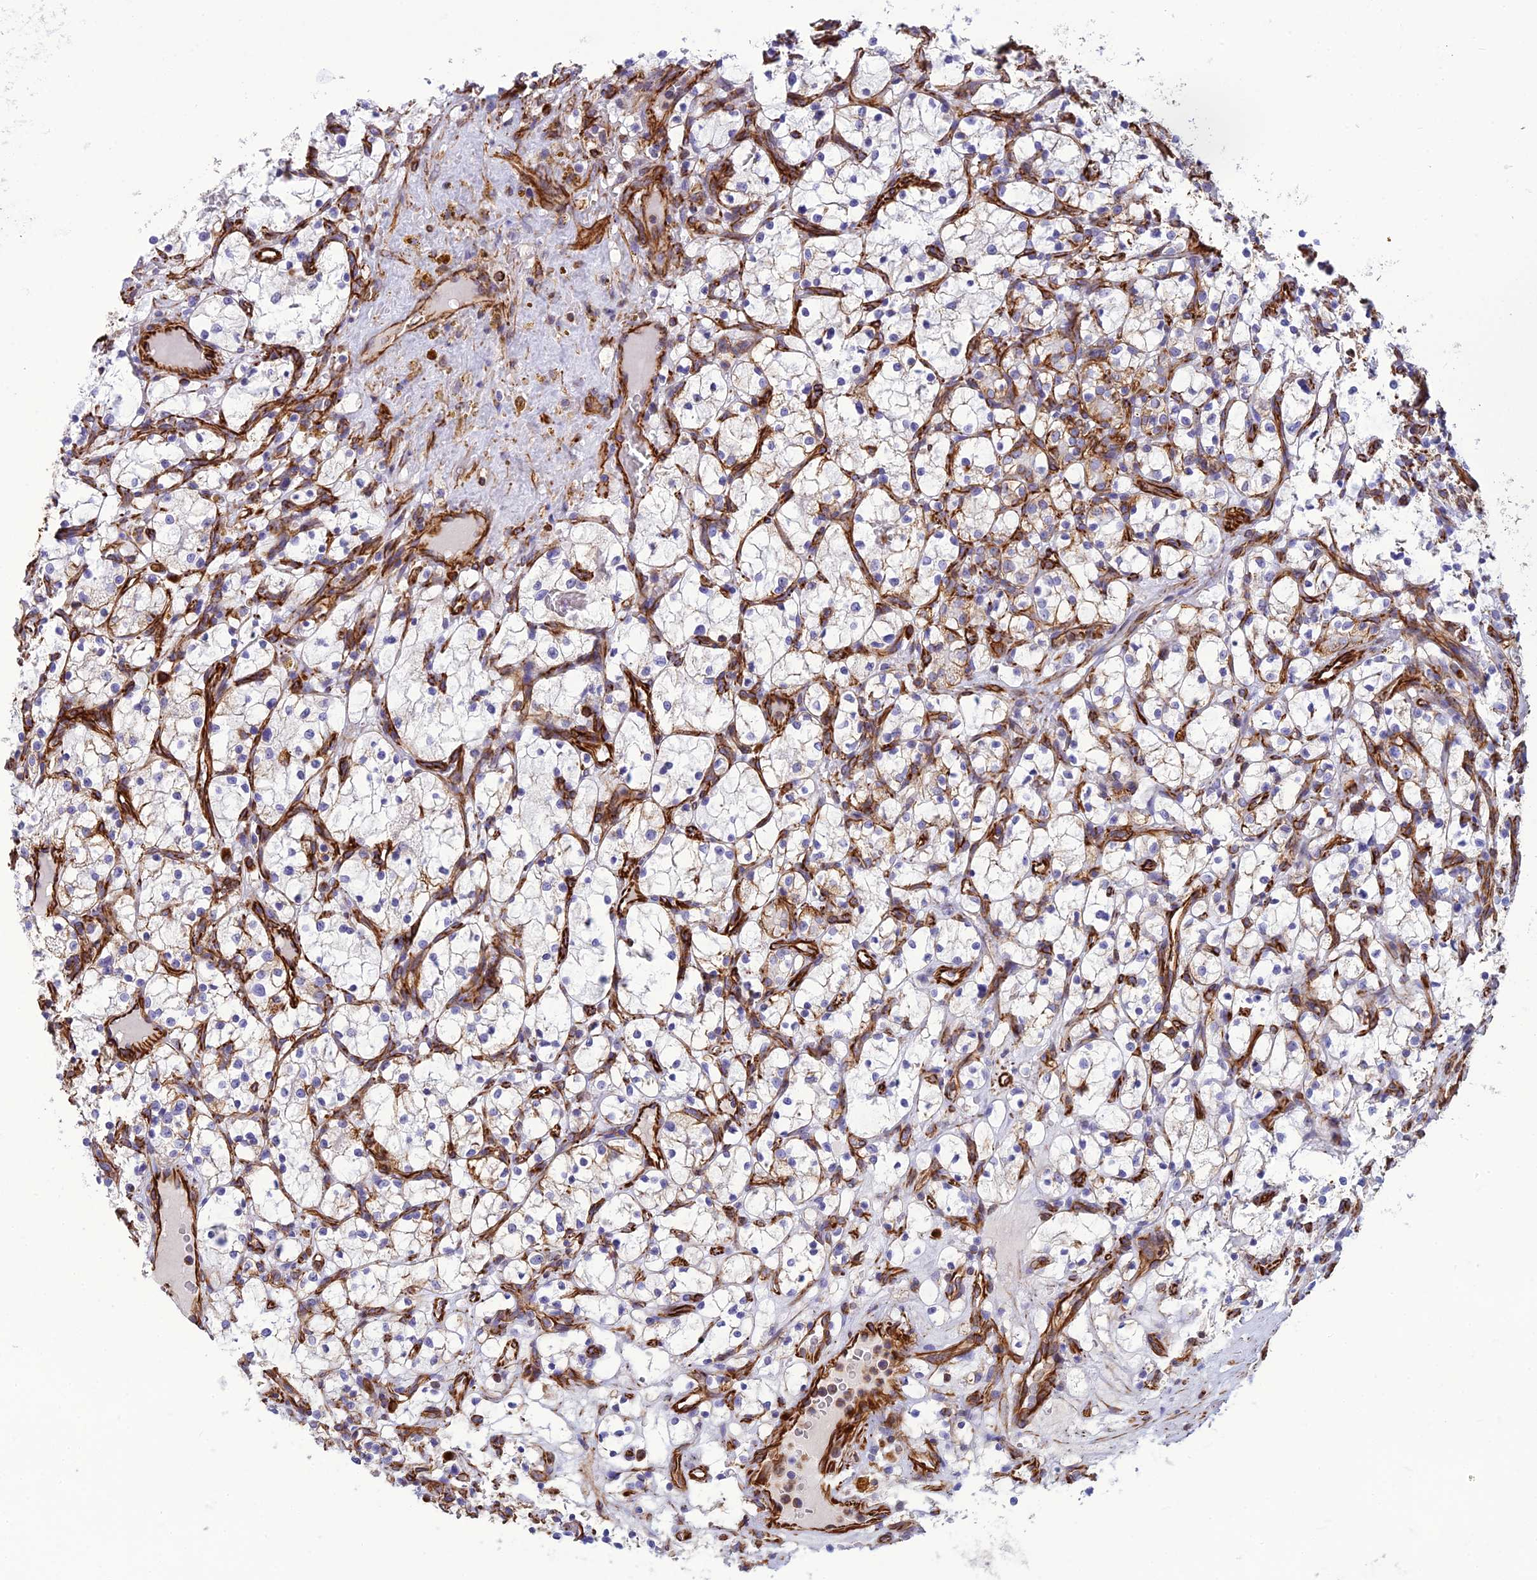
{"staining": {"intensity": "negative", "quantity": "none", "location": "none"}, "tissue": "renal cancer", "cell_type": "Tumor cells", "image_type": "cancer", "snomed": [{"axis": "morphology", "description": "Adenocarcinoma, NOS"}, {"axis": "topography", "description": "Kidney"}], "caption": "Human adenocarcinoma (renal) stained for a protein using IHC displays no positivity in tumor cells.", "gene": "FBXL20", "patient": {"sex": "female", "age": 69}}